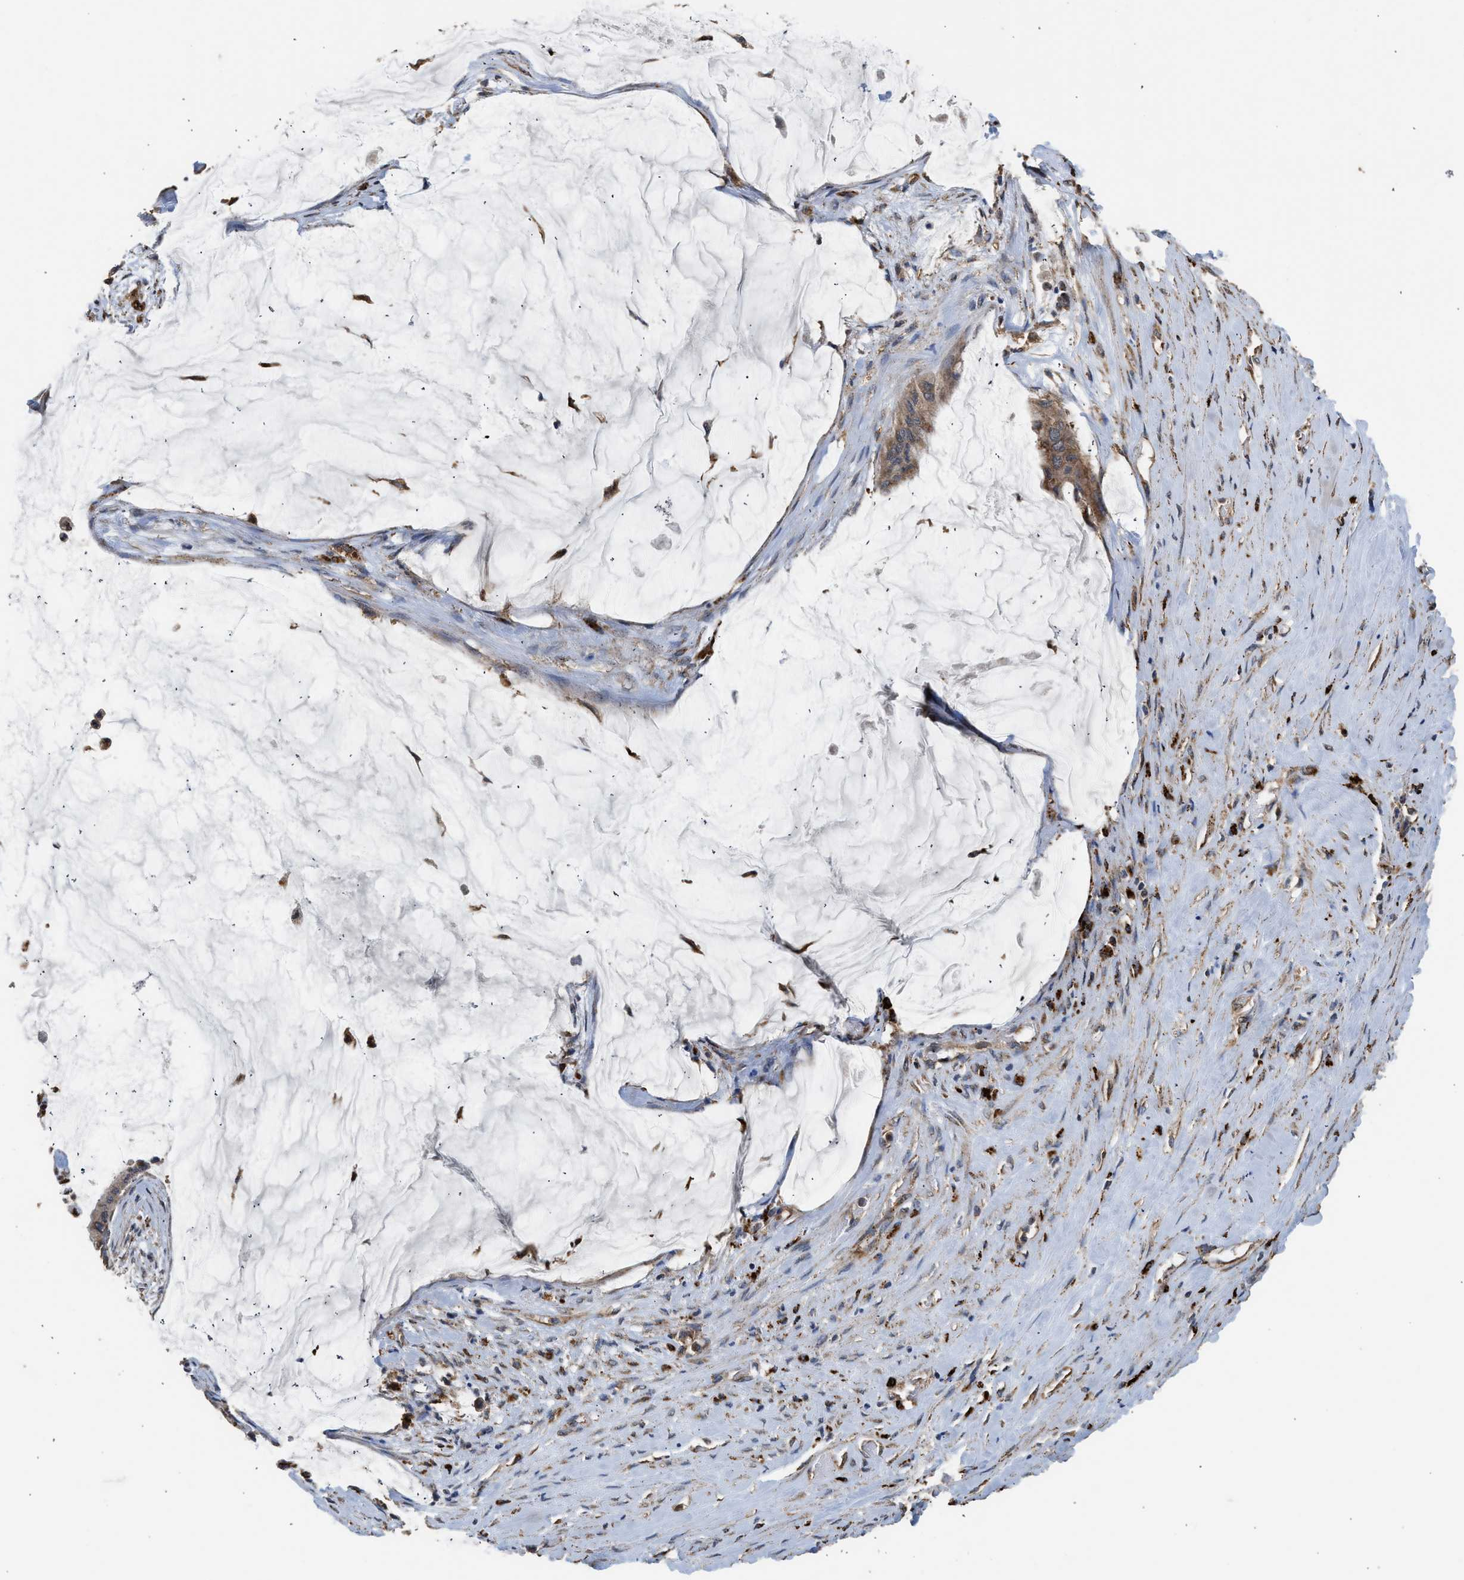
{"staining": {"intensity": "moderate", "quantity": ">75%", "location": "cytoplasmic/membranous"}, "tissue": "pancreatic cancer", "cell_type": "Tumor cells", "image_type": "cancer", "snomed": [{"axis": "morphology", "description": "Adenocarcinoma, NOS"}, {"axis": "topography", "description": "Pancreas"}], "caption": "Human pancreatic cancer stained with a protein marker shows moderate staining in tumor cells.", "gene": "CTSV", "patient": {"sex": "male", "age": 41}}